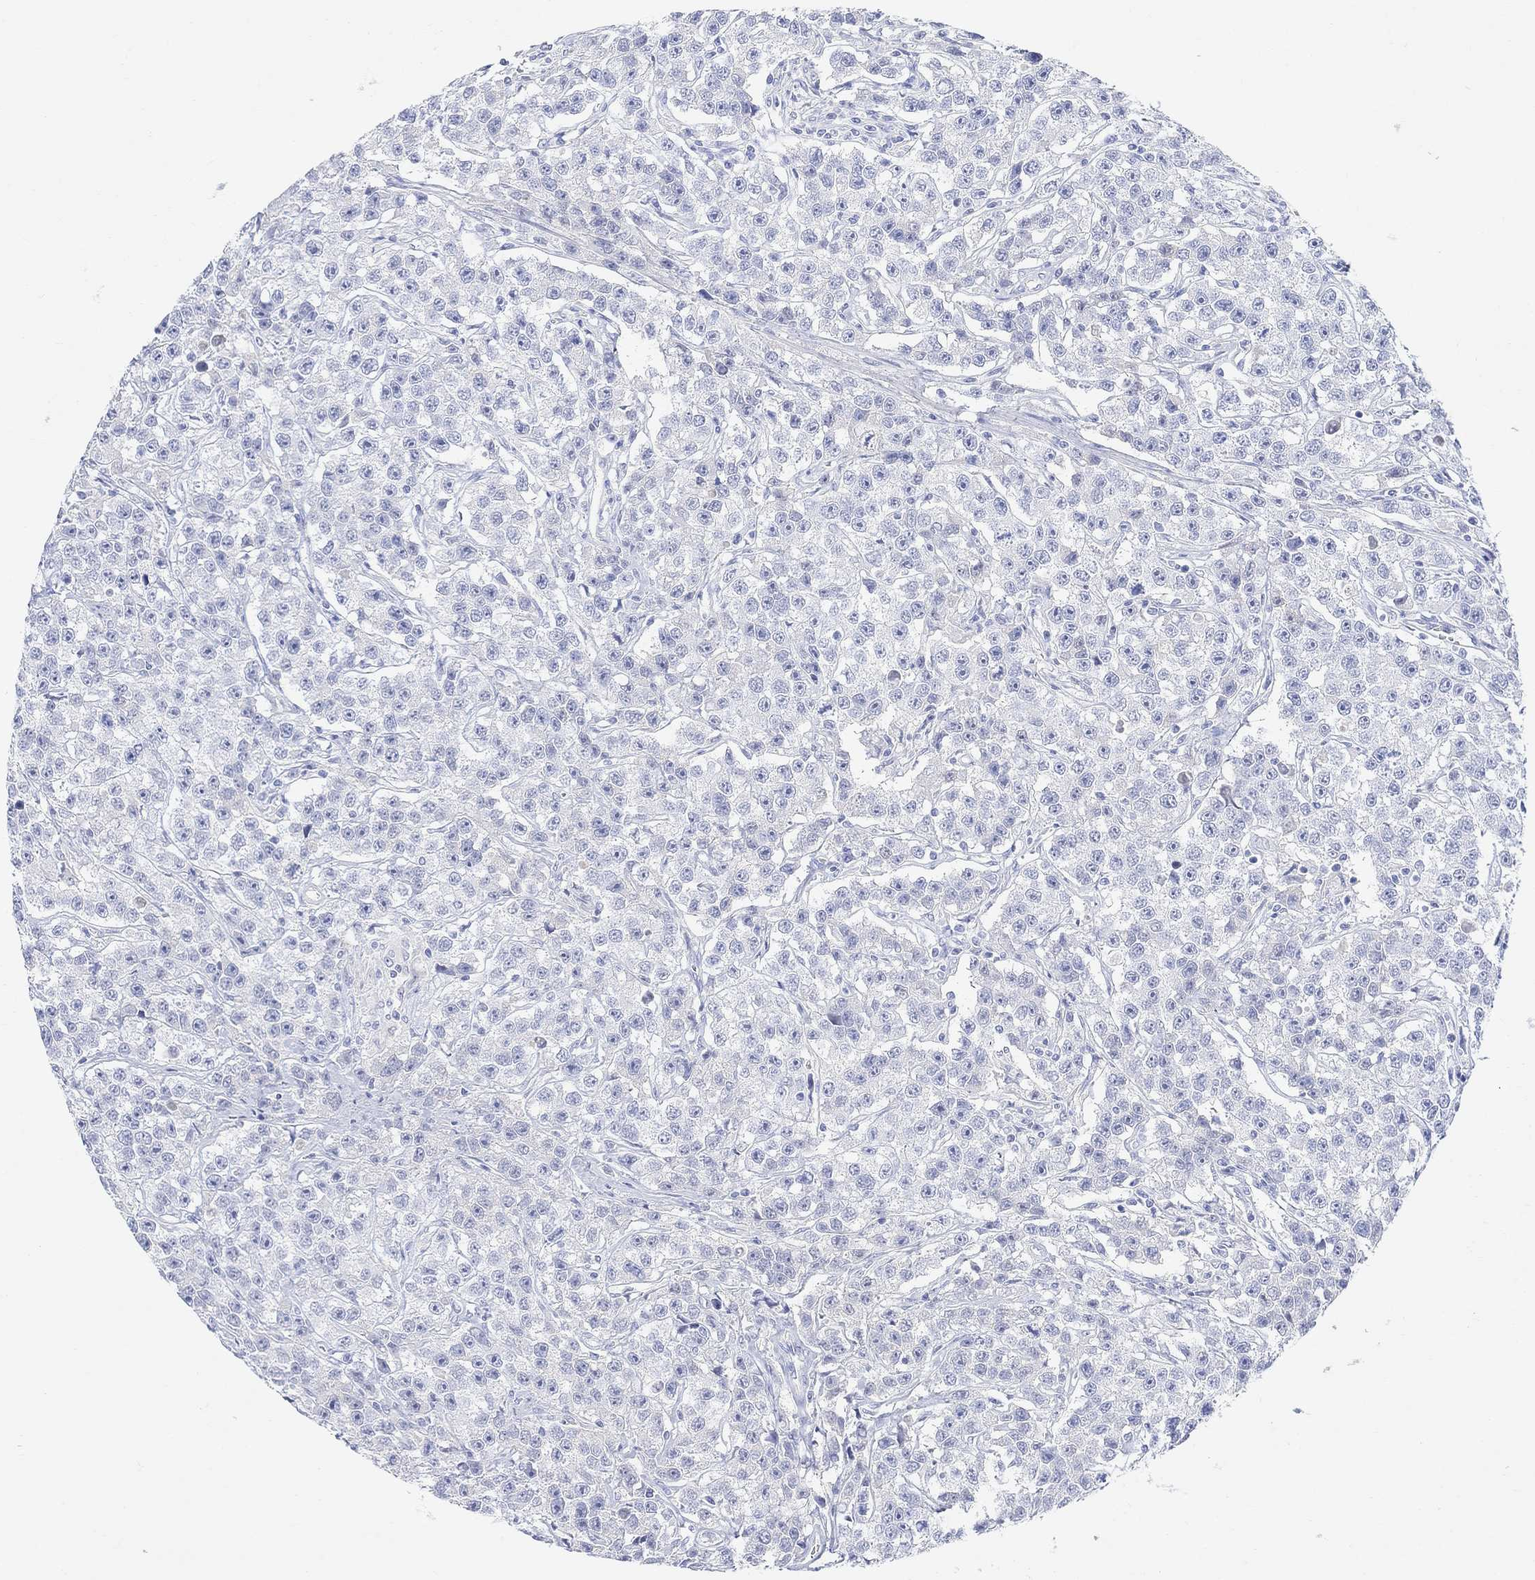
{"staining": {"intensity": "negative", "quantity": "none", "location": "none"}, "tissue": "testis cancer", "cell_type": "Tumor cells", "image_type": "cancer", "snomed": [{"axis": "morphology", "description": "Seminoma, NOS"}, {"axis": "topography", "description": "Testis"}], "caption": "DAB (3,3'-diaminobenzidine) immunohistochemical staining of human testis cancer shows no significant positivity in tumor cells.", "gene": "TYR", "patient": {"sex": "male", "age": 59}}